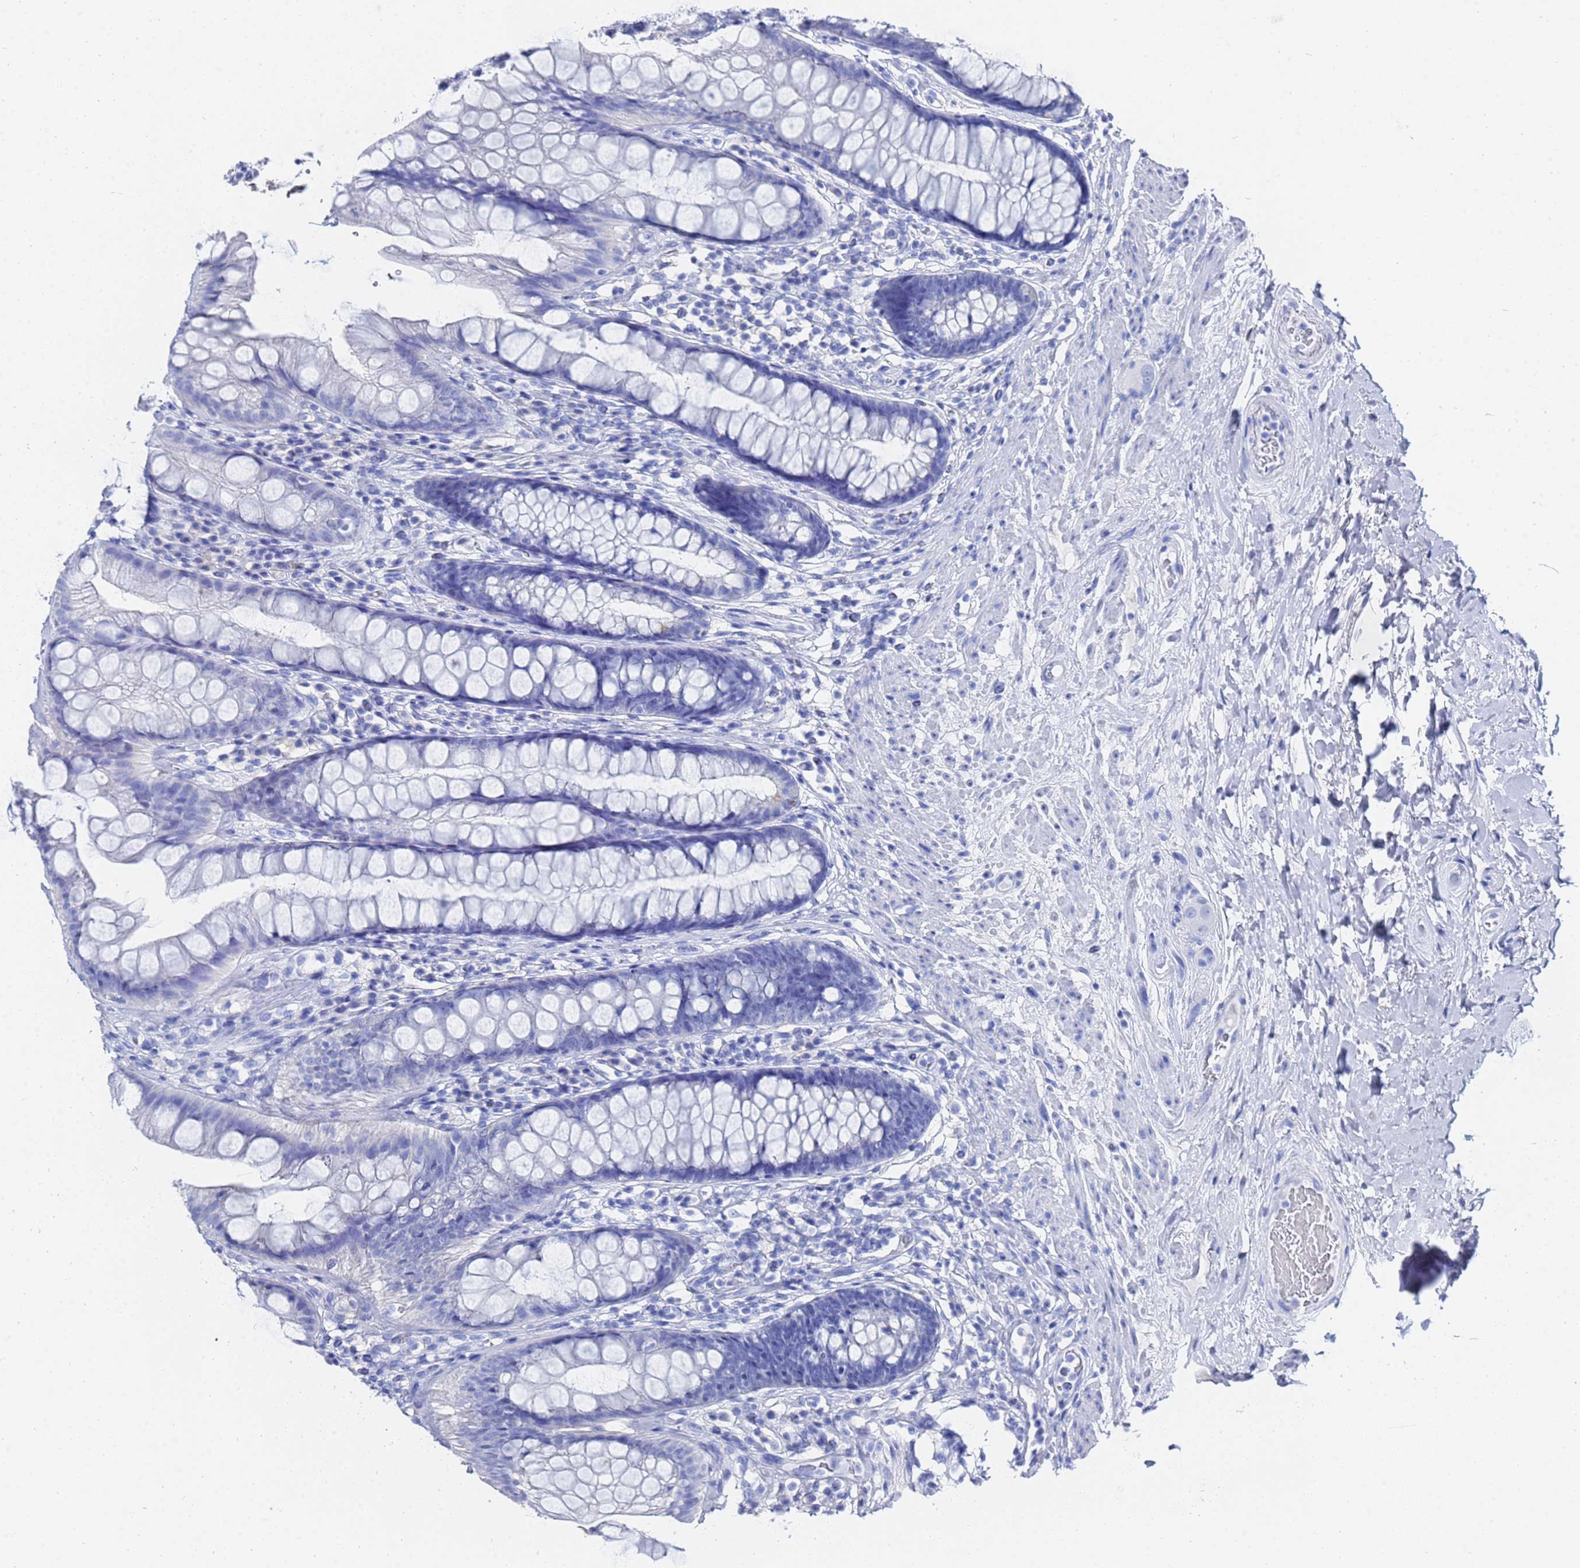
{"staining": {"intensity": "negative", "quantity": "none", "location": "none"}, "tissue": "rectum", "cell_type": "Glandular cells", "image_type": "normal", "snomed": [{"axis": "morphology", "description": "Normal tissue, NOS"}, {"axis": "topography", "description": "Rectum"}], "caption": "High magnification brightfield microscopy of normal rectum stained with DAB (brown) and counterstained with hematoxylin (blue): glandular cells show no significant positivity. The staining is performed using DAB (3,3'-diaminobenzidine) brown chromogen with nuclei counter-stained in using hematoxylin.", "gene": "GGT1", "patient": {"sex": "male", "age": 74}}